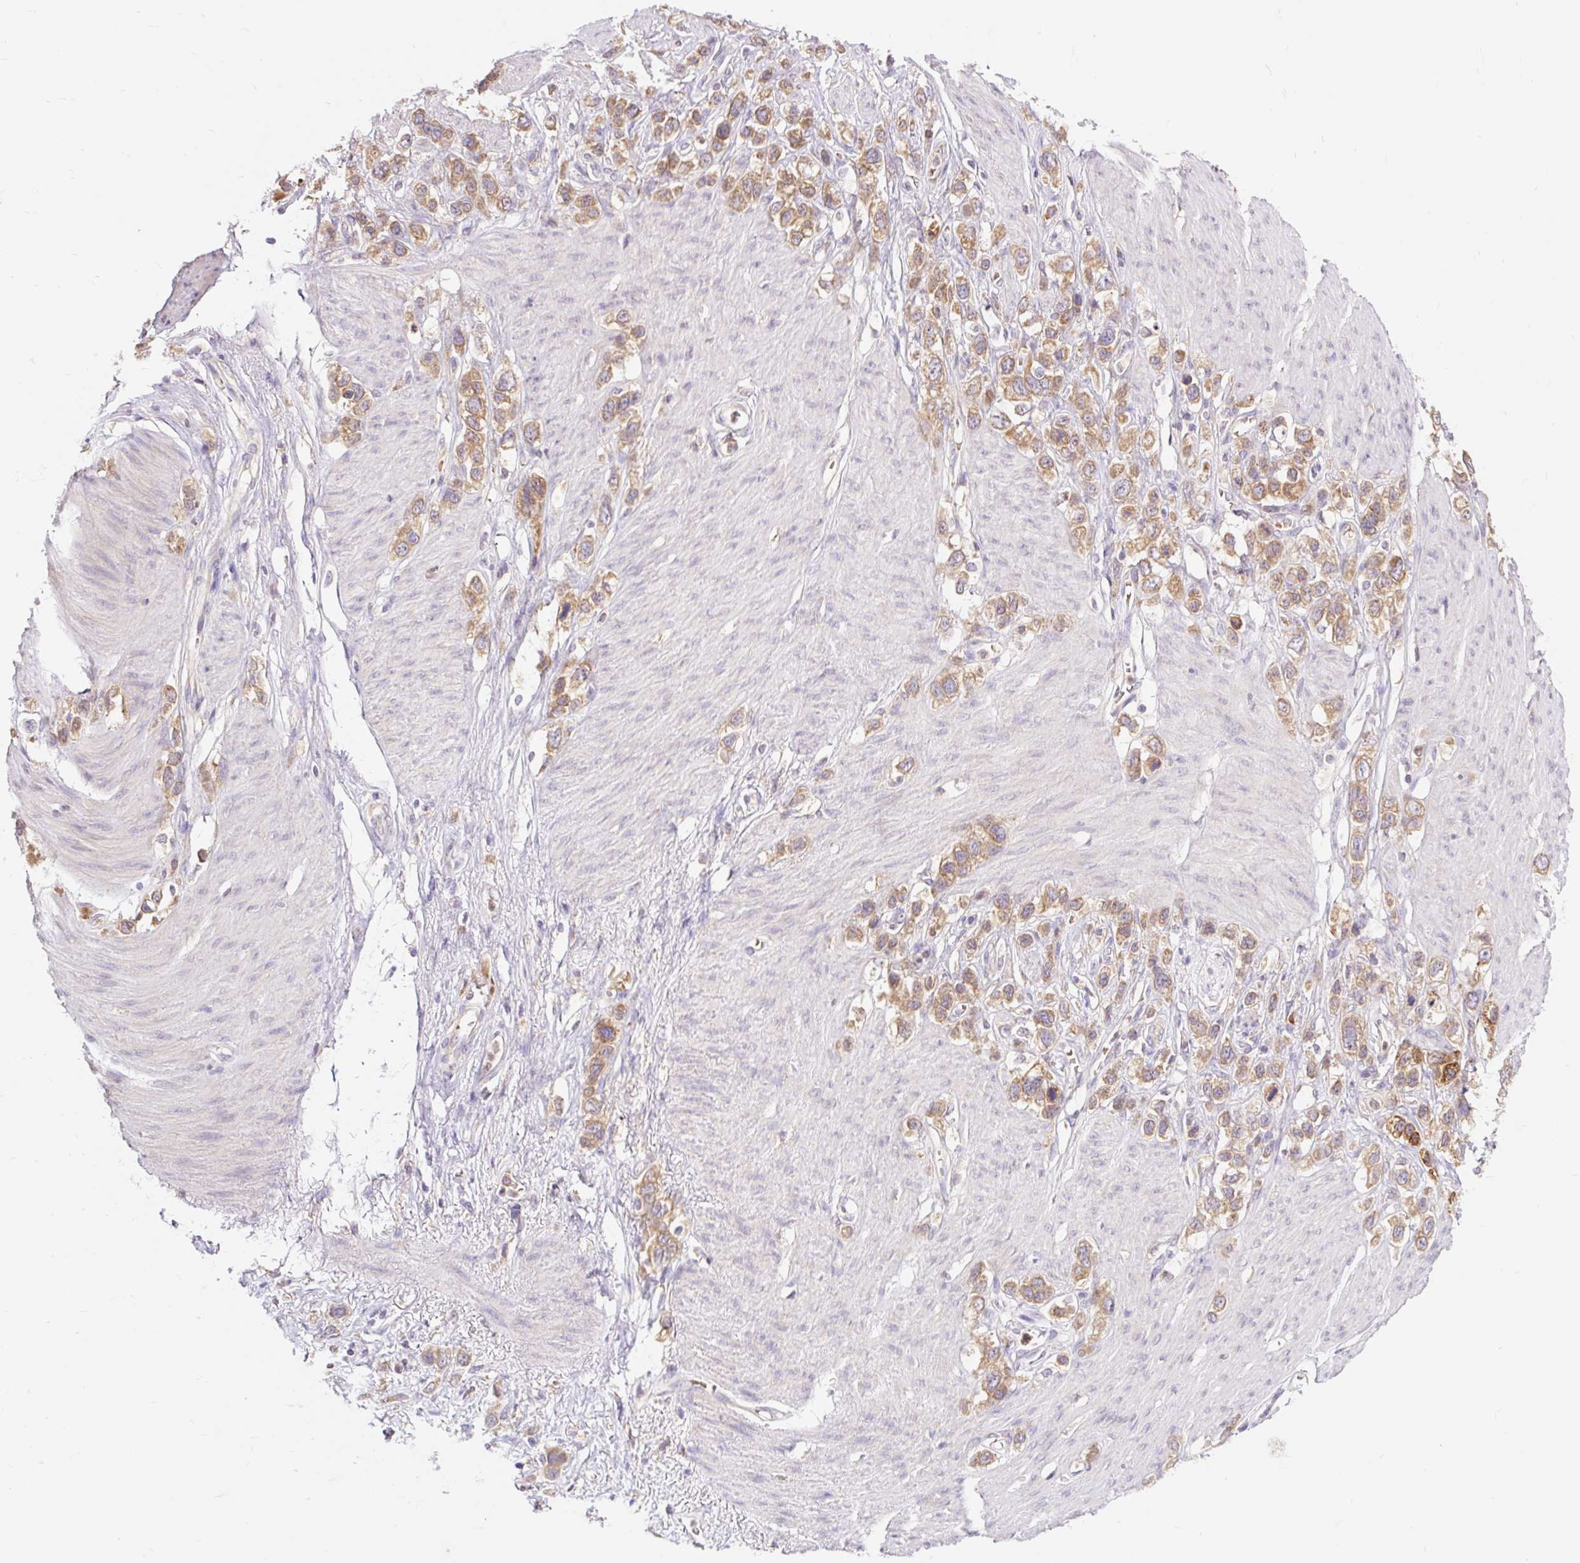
{"staining": {"intensity": "moderate", "quantity": ">75%", "location": "cytoplasmic/membranous"}, "tissue": "stomach cancer", "cell_type": "Tumor cells", "image_type": "cancer", "snomed": [{"axis": "morphology", "description": "Adenocarcinoma, NOS"}, {"axis": "topography", "description": "Stomach"}], "caption": "Stomach cancer (adenocarcinoma) stained for a protein (brown) shows moderate cytoplasmic/membranous positive staining in approximately >75% of tumor cells.", "gene": "SEC63", "patient": {"sex": "female", "age": 65}}